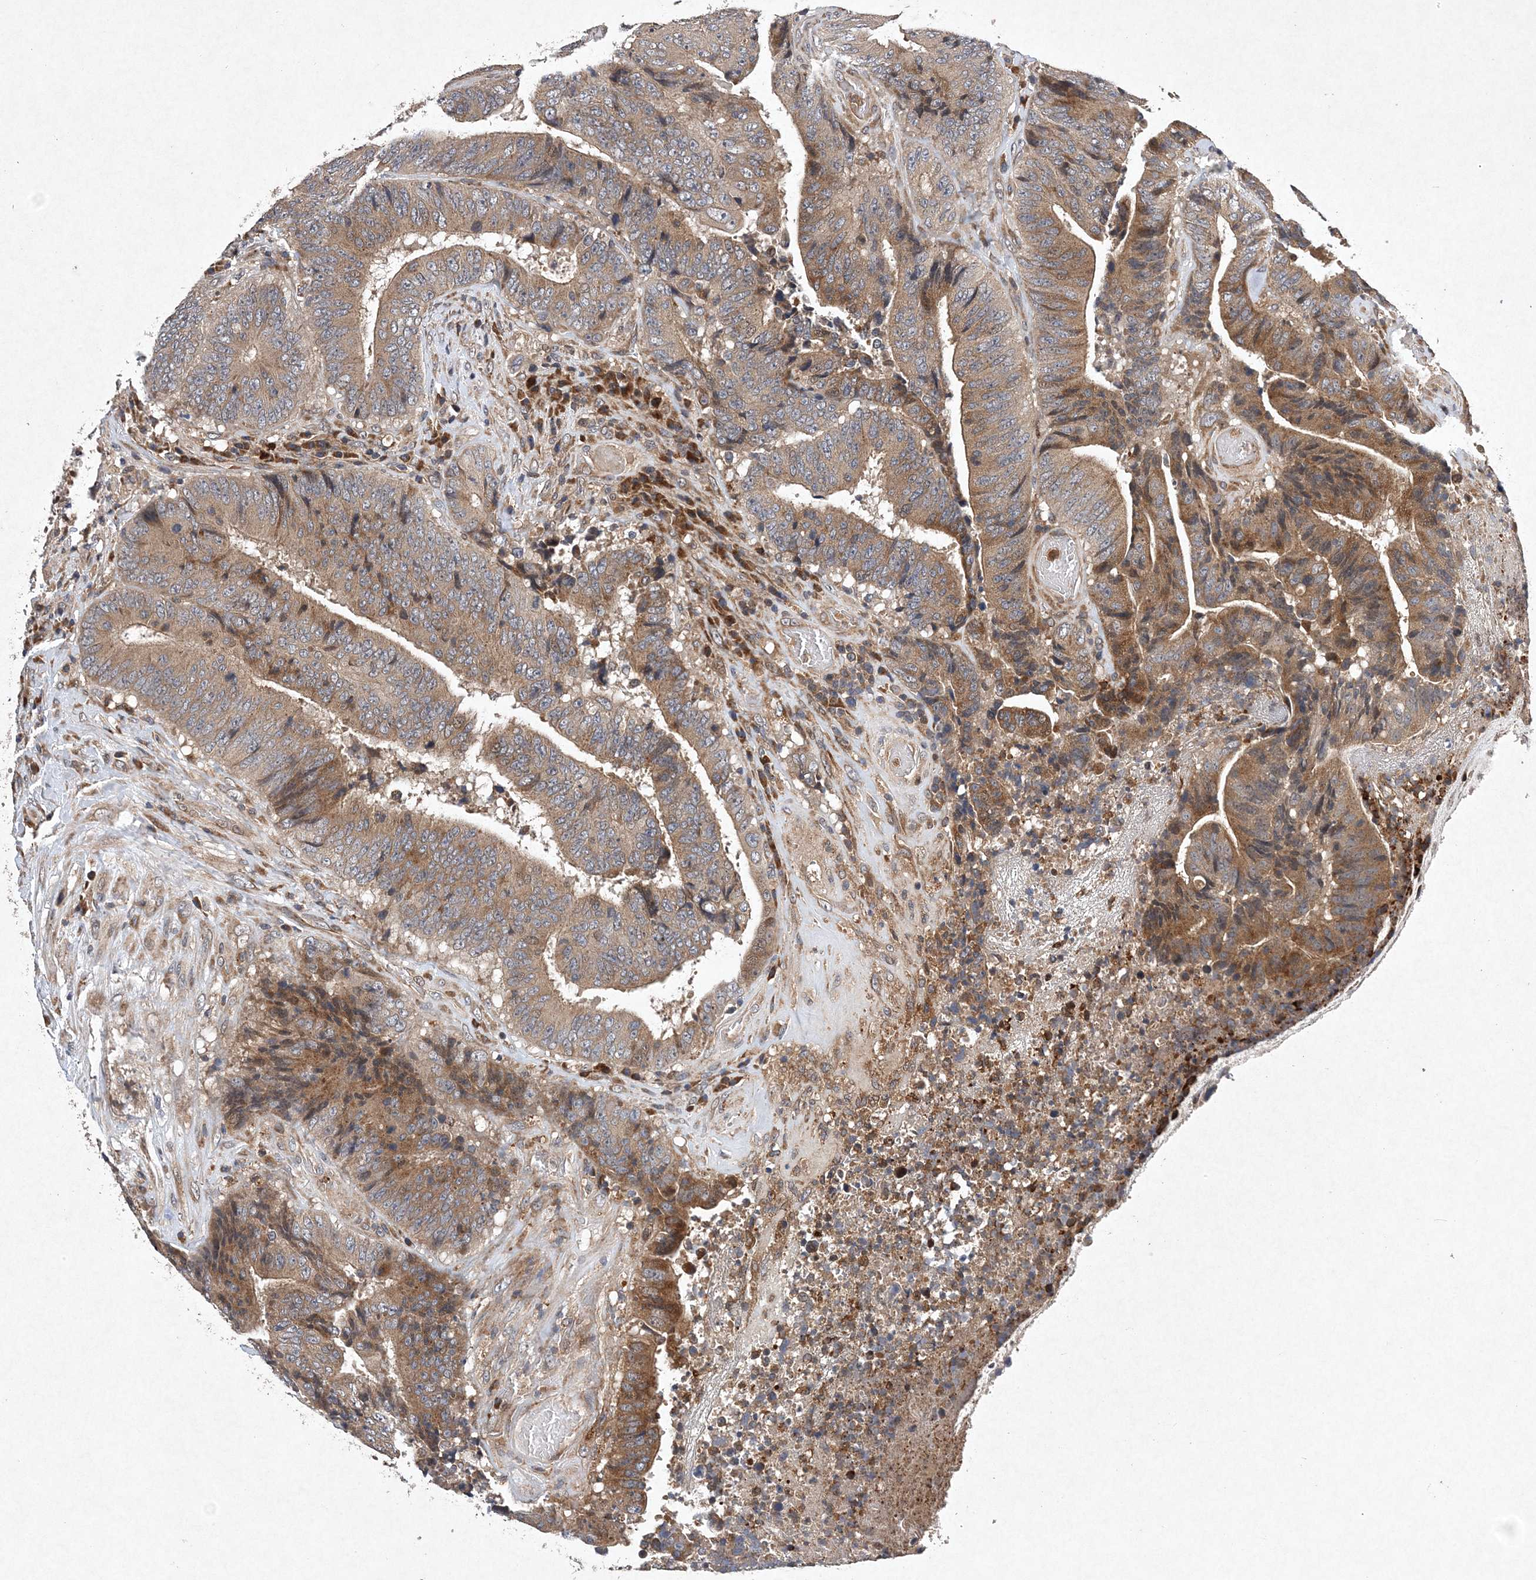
{"staining": {"intensity": "moderate", "quantity": ">75%", "location": "cytoplasmic/membranous"}, "tissue": "colorectal cancer", "cell_type": "Tumor cells", "image_type": "cancer", "snomed": [{"axis": "morphology", "description": "Adenocarcinoma, NOS"}, {"axis": "topography", "description": "Rectum"}], "caption": "The immunohistochemical stain shows moderate cytoplasmic/membranous expression in tumor cells of adenocarcinoma (colorectal) tissue.", "gene": "PROSER1", "patient": {"sex": "male", "age": 72}}